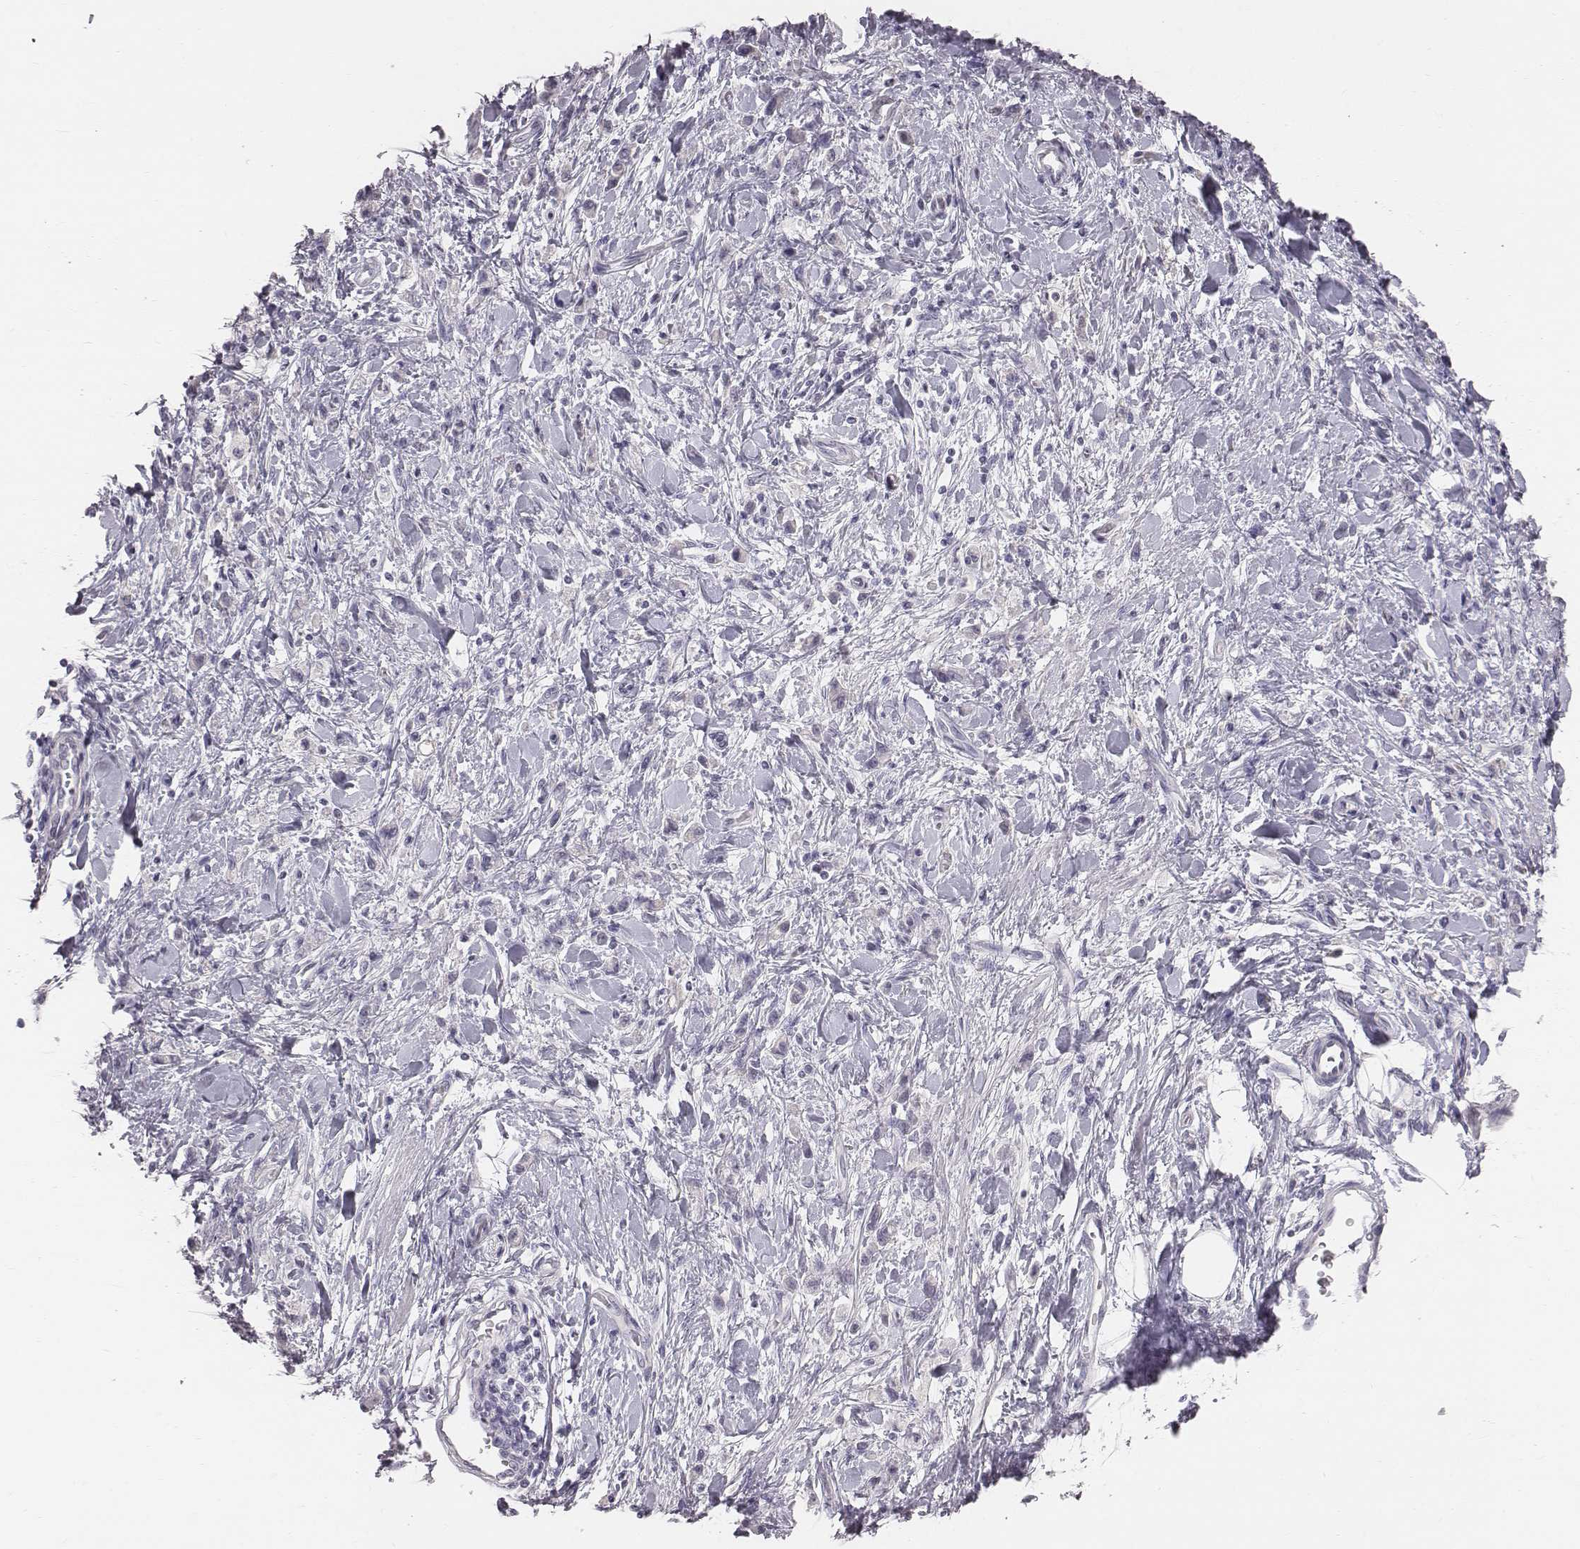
{"staining": {"intensity": "negative", "quantity": "none", "location": "none"}, "tissue": "stomach cancer", "cell_type": "Tumor cells", "image_type": "cancer", "snomed": [{"axis": "morphology", "description": "Adenocarcinoma, NOS"}, {"axis": "topography", "description": "Stomach"}], "caption": "This is a micrograph of immunohistochemistry (IHC) staining of stomach adenocarcinoma, which shows no staining in tumor cells.", "gene": "C6orf58", "patient": {"sex": "male", "age": 77}}